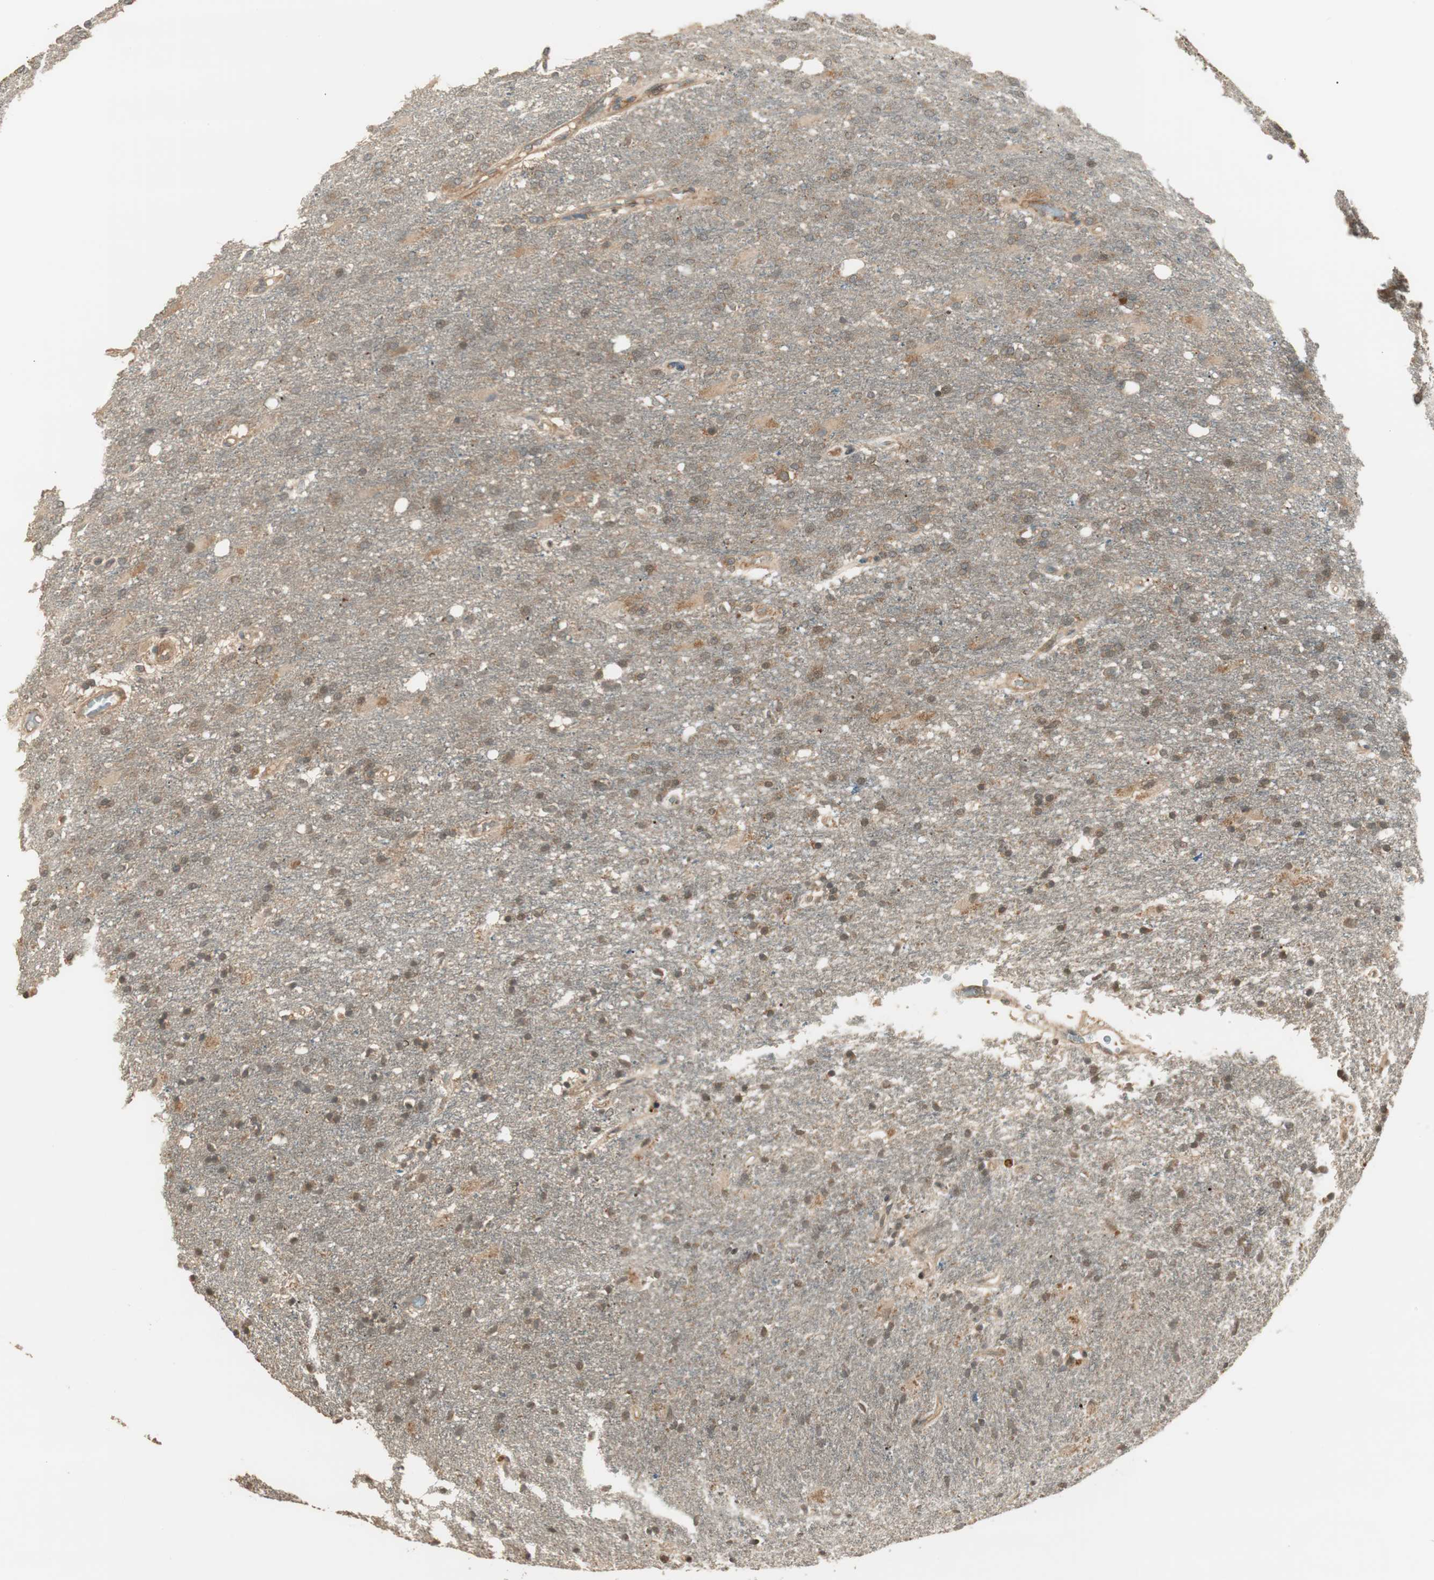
{"staining": {"intensity": "moderate", "quantity": "<25%", "location": "cytoplasmic/membranous,nuclear"}, "tissue": "glioma", "cell_type": "Tumor cells", "image_type": "cancer", "snomed": [{"axis": "morphology", "description": "Normal tissue, NOS"}, {"axis": "morphology", "description": "Glioma, malignant, High grade"}, {"axis": "topography", "description": "Cerebral cortex"}], "caption": "Immunohistochemical staining of human high-grade glioma (malignant) shows low levels of moderate cytoplasmic/membranous and nuclear protein staining in approximately <25% of tumor cells.", "gene": "PFDN5", "patient": {"sex": "male", "age": 77}}